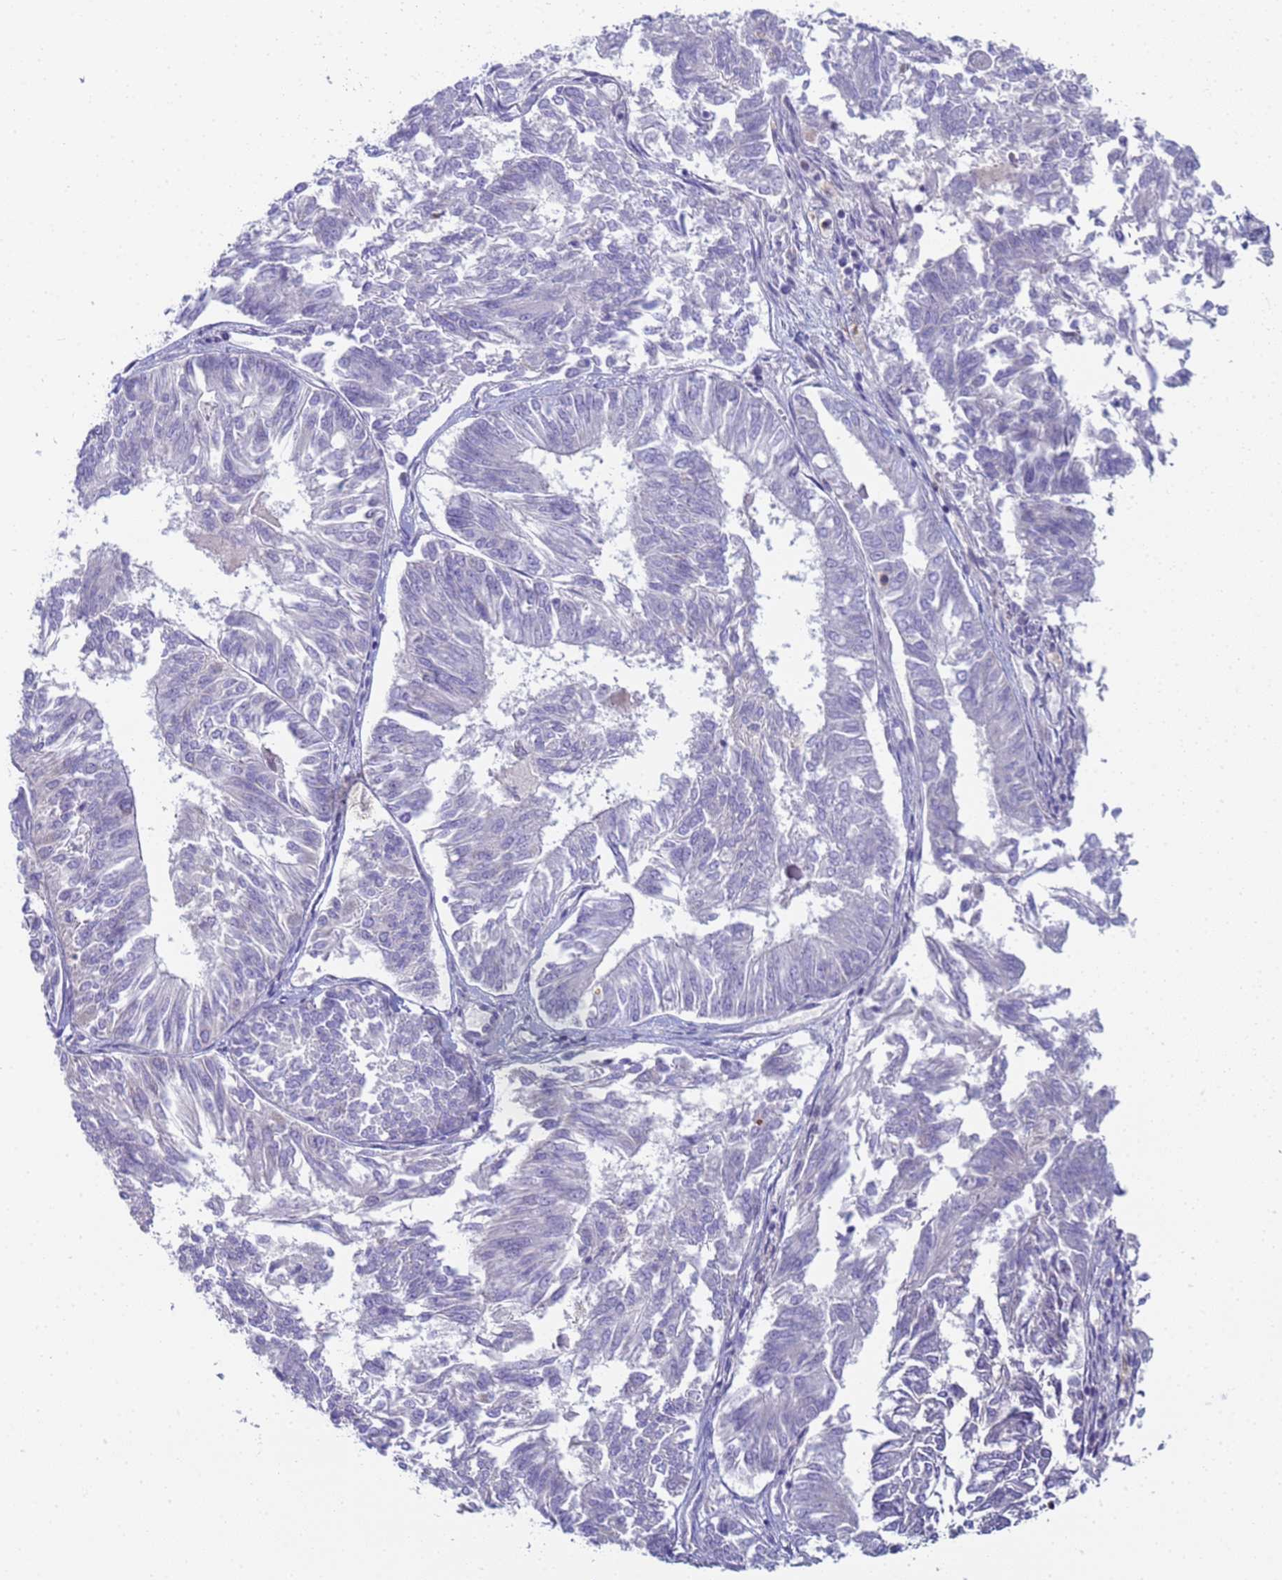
{"staining": {"intensity": "negative", "quantity": "none", "location": "none"}, "tissue": "endometrial cancer", "cell_type": "Tumor cells", "image_type": "cancer", "snomed": [{"axis": "morphology", "description": "Adenocarcinoma, NOS"}, {"axis": "topography", "description": "Endometrium"}], "caption": "High power microscopy micrograph of an immunohistochemistry (IHC) histopathology image of endometrial cancer, revealing no significant positivity in tumor cells. (Stains: DAB IHC with hematoxylin counter stain, Microscopy: brightfield microscopy at high magnification).", "gene": "CR1", "patient": {"sex": "female", "age": 58}}